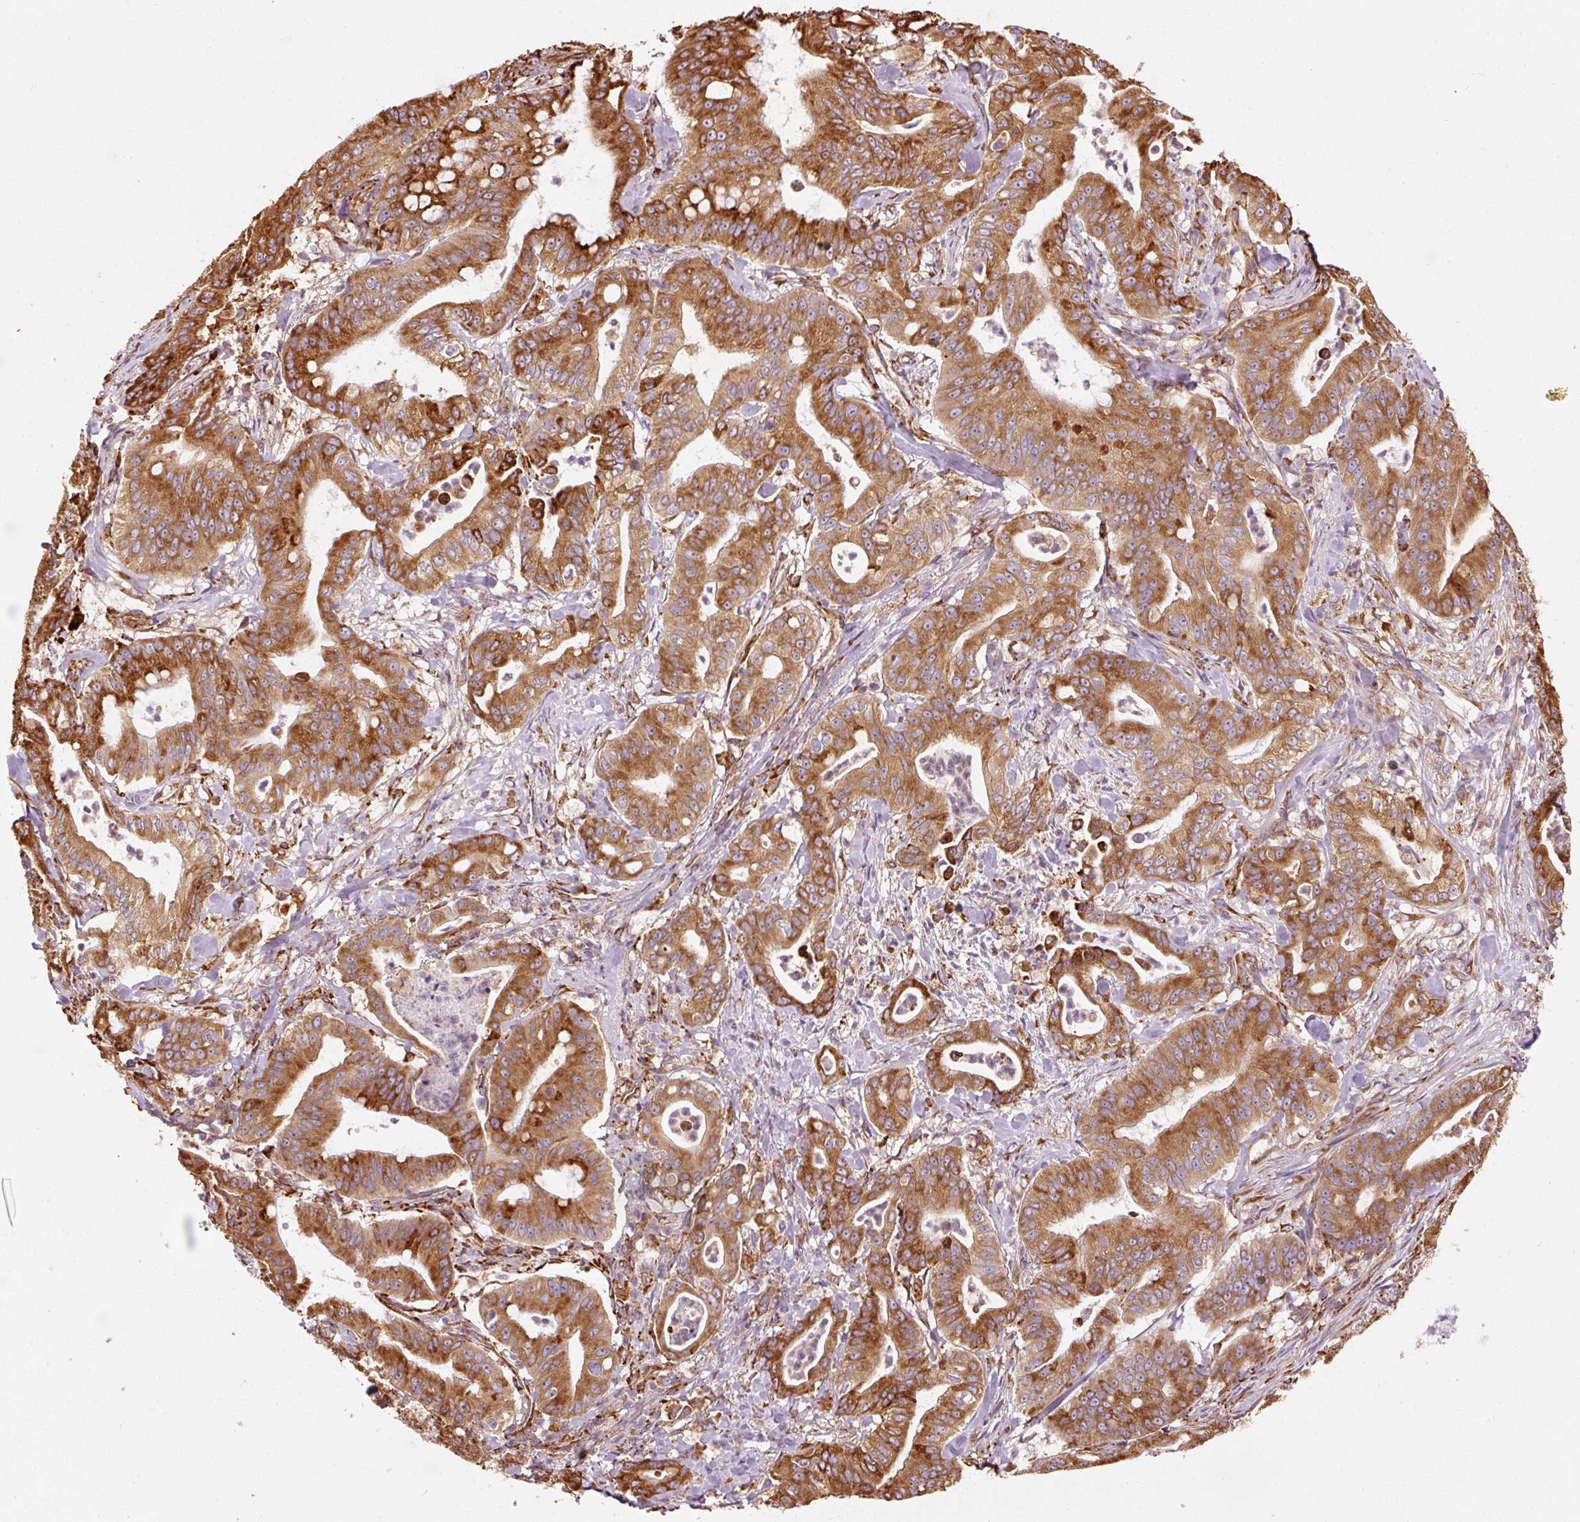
{"staining": {"intensity": "strong", "quantity": ">75%", "location": "cytoplasmic/membranous"}, "tissue": "pancreatic cancer", "cell_type": "Tumor cells", "image_type": "cancer", "snomed": [{"axis": "morphology", "description": "Adenocarcinoma, NOS"}, {"axis": "topography", "description": "Pancreas"}], "caption": "Pancreatic cancer (adenocarcinoma) was stained to show a protein in brown. There is high levels of strong cytoplasmic/membranous staining in about >75% of tumor cells. (IHC, brightfield microscopy, high magnification).", "gene": "KLC1", "patient": {"sex": "male", "age": 71}}